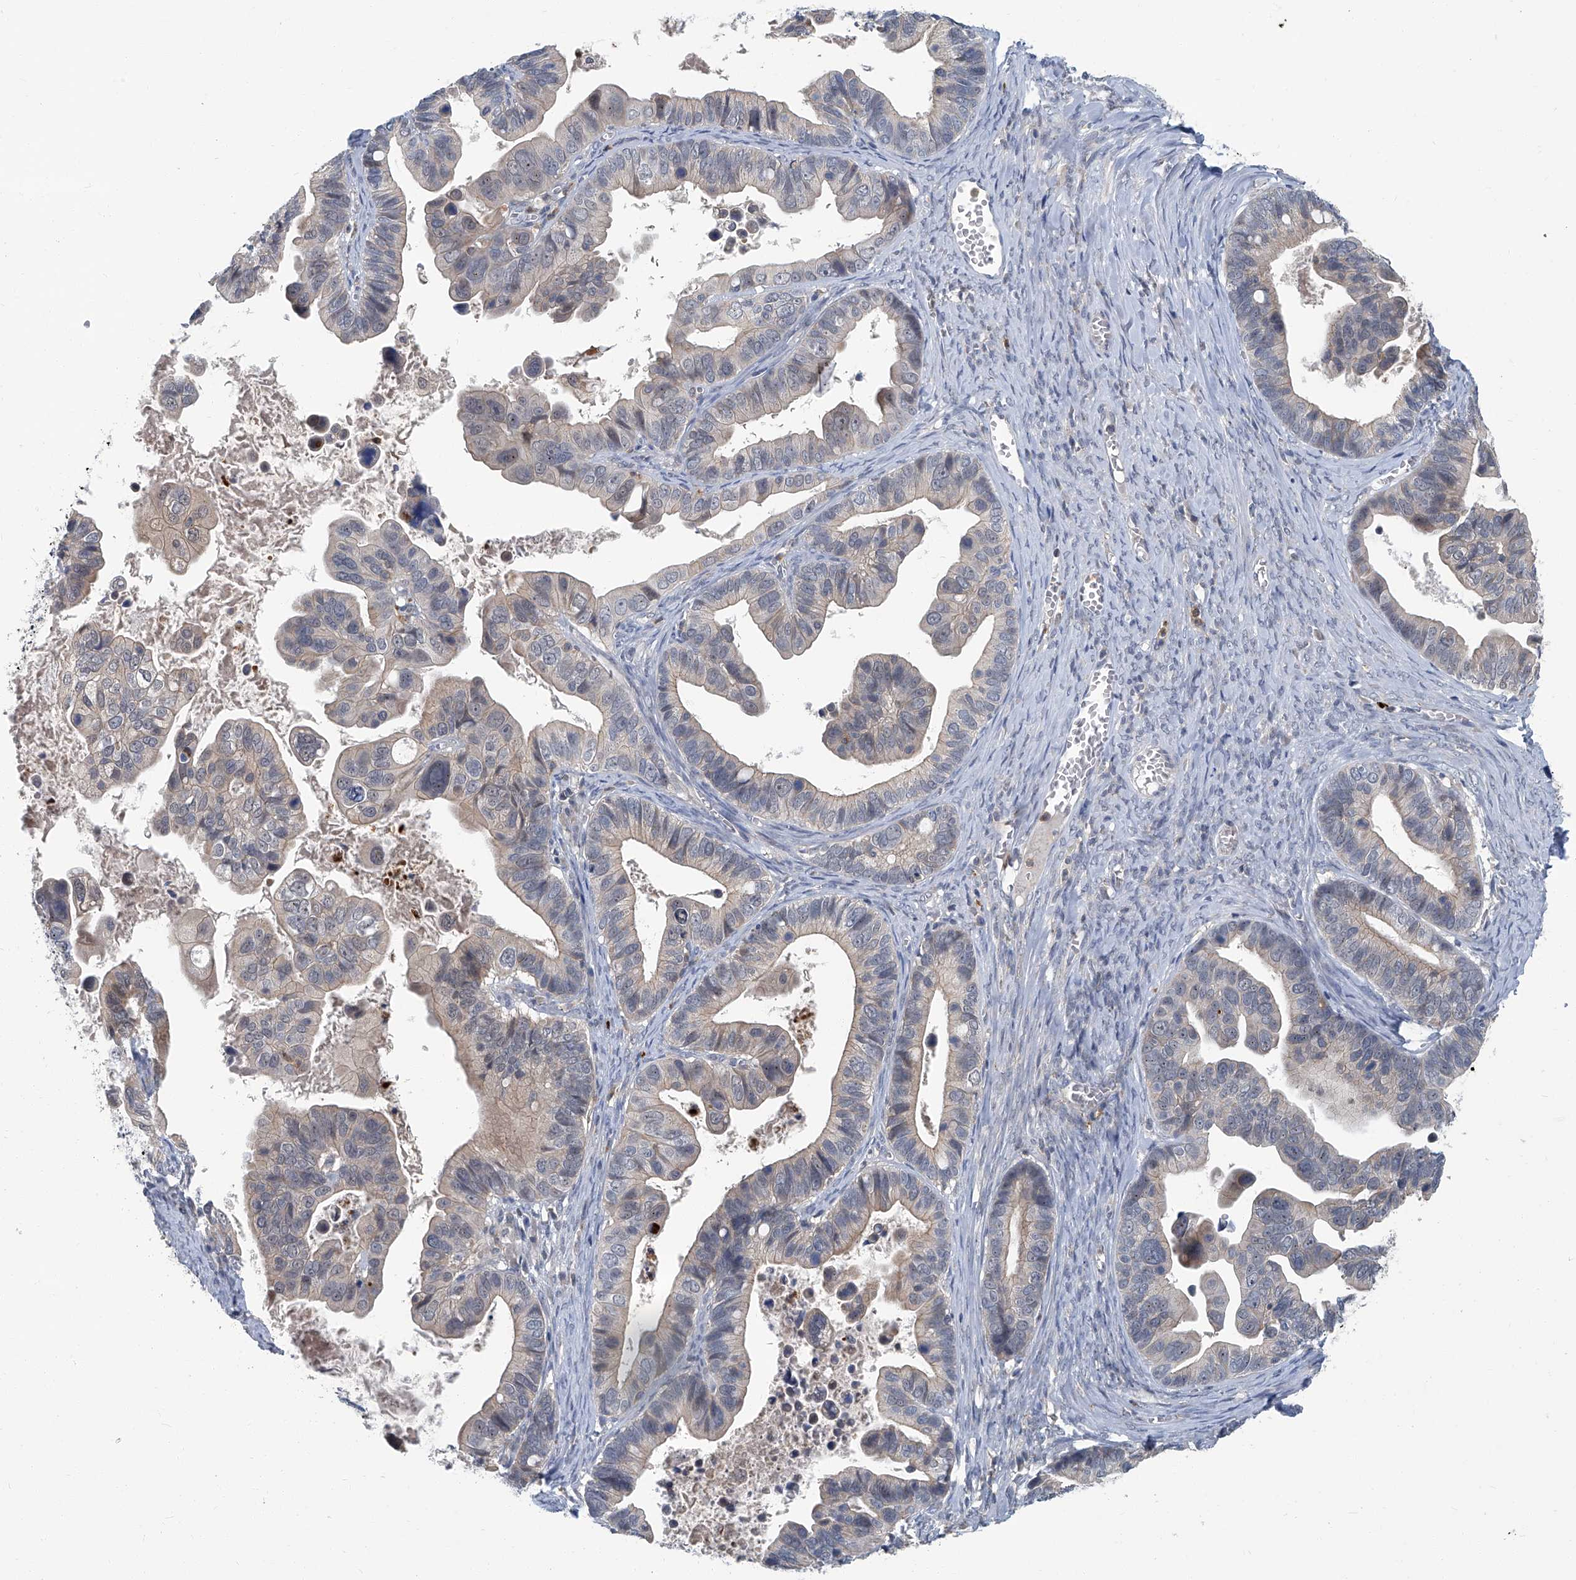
{"staining": {"intensity": "weak", "quantity": "<25%", "location": "cytoplasmic/membranous"}, "tissue": "ovarian cancer", "cell_type": "Tumor cells", "image_type": "cancer", "snomed": [{"axis": "morphology", "description": "Cystadenocarcinoma, serous, NOS"}, {"axis": "topography", "description": "Ovary"}], "caption": "High power microscopy micrograph of an immunohistochemistry (IHC) photomicrograph of ovarian serous cystadenocarcinoma, revealing no significant positivity in tumor cells.", "gene": "AKNAD1", "patient": {"sex": "female", "age": 56}}